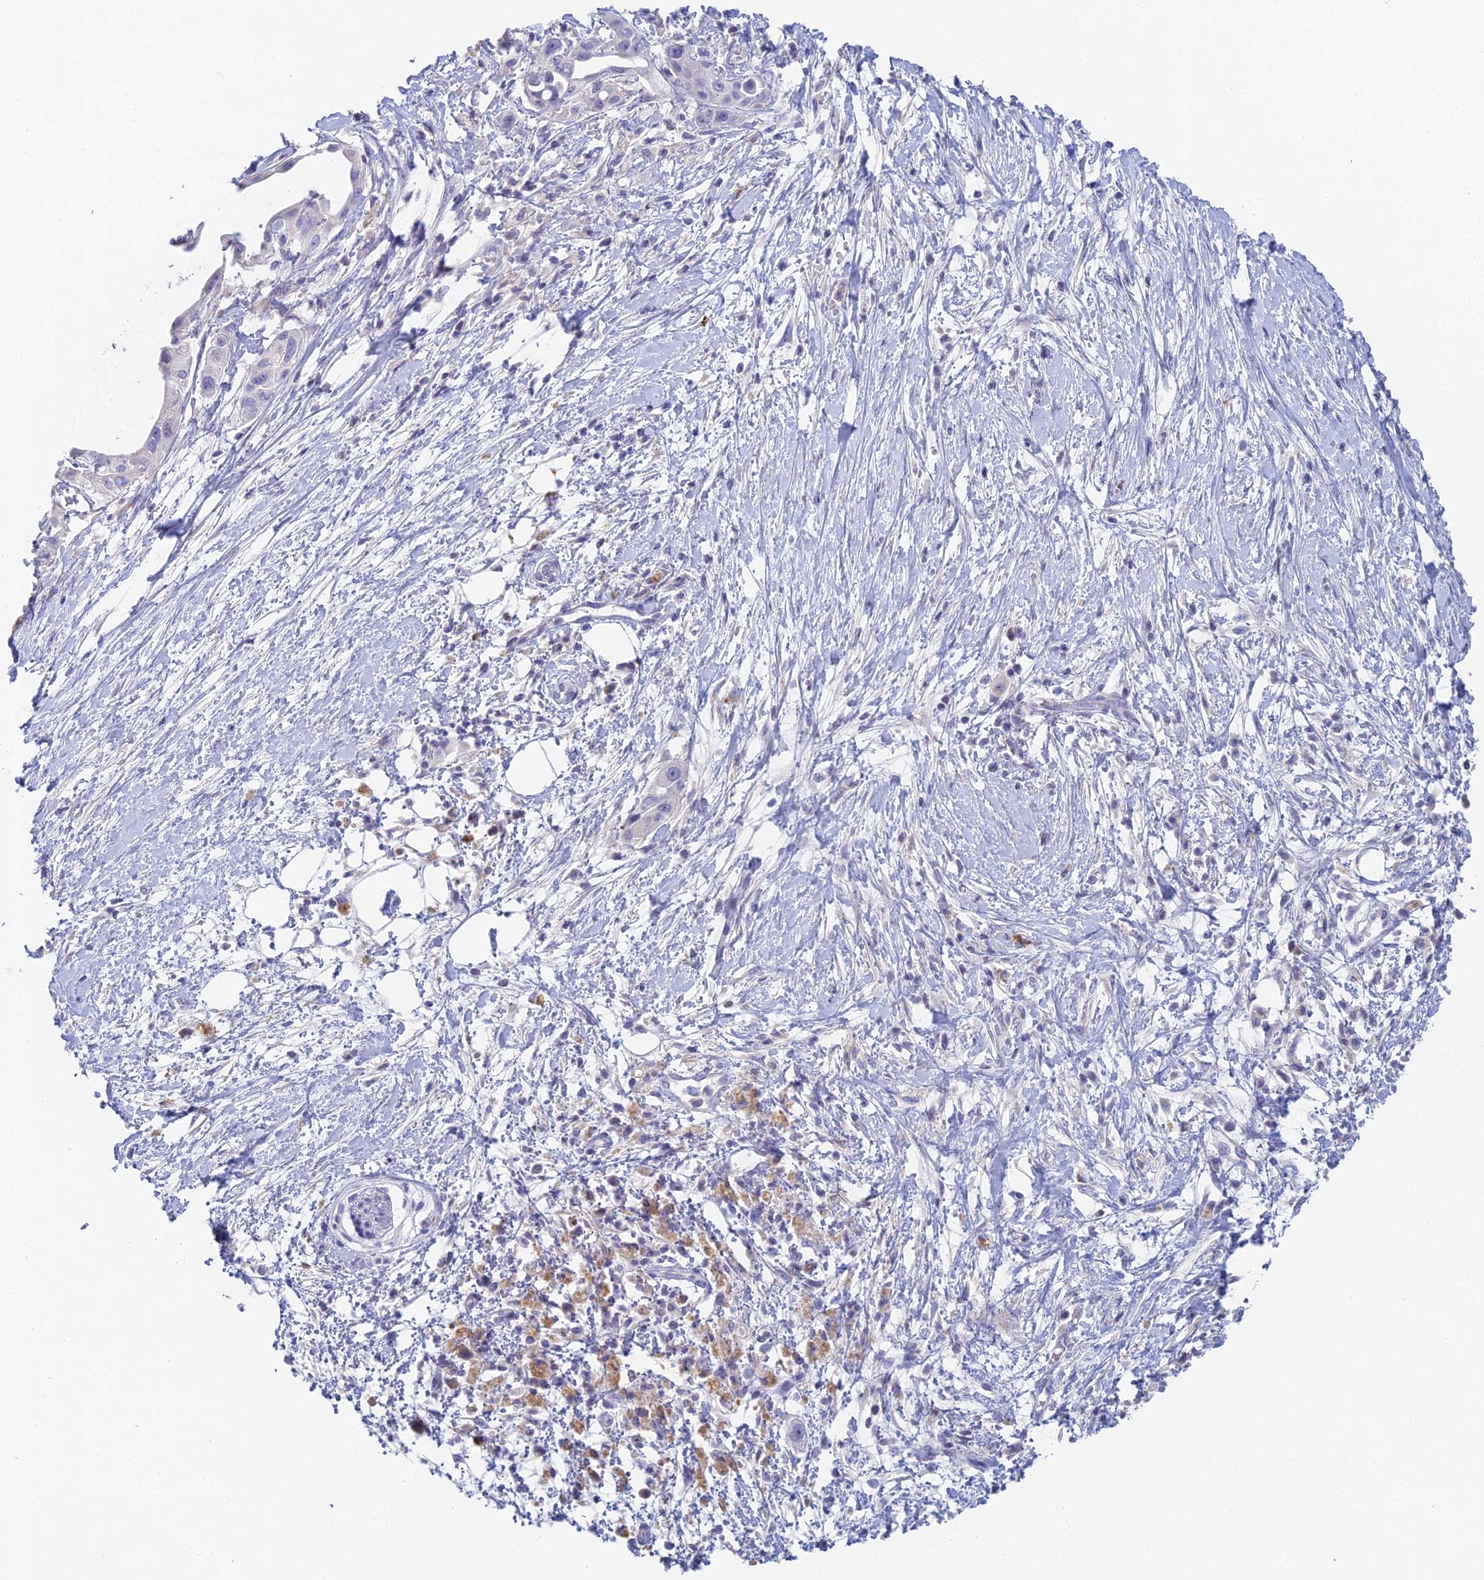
{"staining": {"intensity": "moderate", "quantity": "25%-75%", "location": "cytoplasmic/membranous"}, "tissue": "pancreatic cancer", "cell_type": "Tumor cells", "image_type": "cancer", "snomed": [{"axis": "morphology", "description": "Adenocarcinoma, NOS"}, {"axis": "topography", "description": "Pancreas"}], "caption": "Human pancreatic cancer stained with a protein marker shows moderate staining in tumor cells.", "gene": "REXO5", "patient": {"sex": "male", "age": 68}}